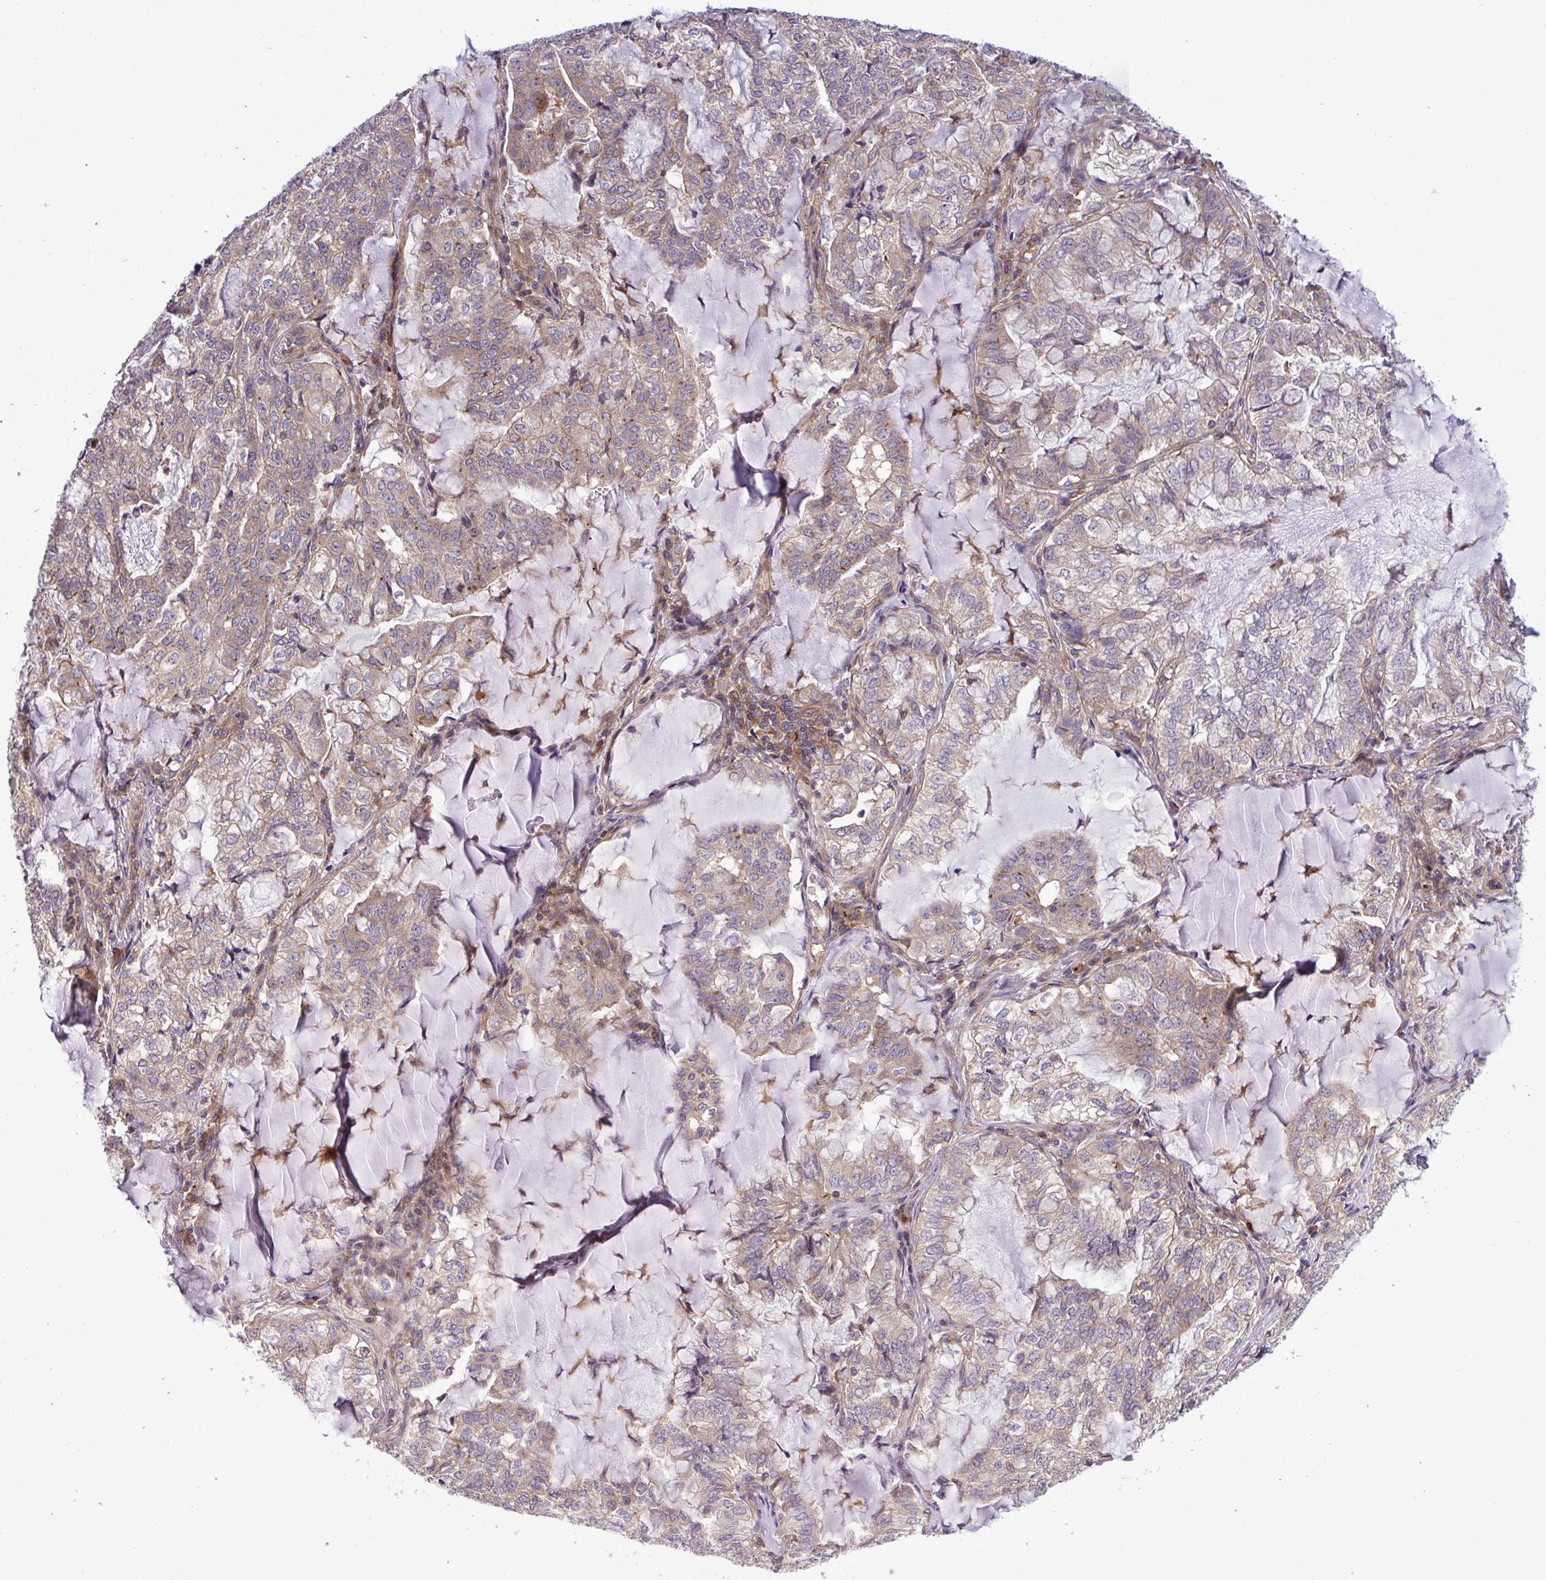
{"staining": {"intensity": "weak", "quantity": "25%-75%", "location": "cytoplasmic/membranous"}, "tissue": "lung cancer", "cell_type": "Tumor cells", "image_type": "cancer", "snomed": [{"axis": "morphology", "description": "Adenocarcinoma, NOS"}, {"axis": "topography", "description": "Lymph node"}, {"axis": "topography", "description": "Lung"}], "caption": "Human adenocarcinoma (lung) stained for a protein (brown) reveals weak cytoplasmic/membranous positive positivity in approximately 25%-75% of tumor cells.", "gene": "GRB14", "patient": {"sex": "male", "age": 66}}